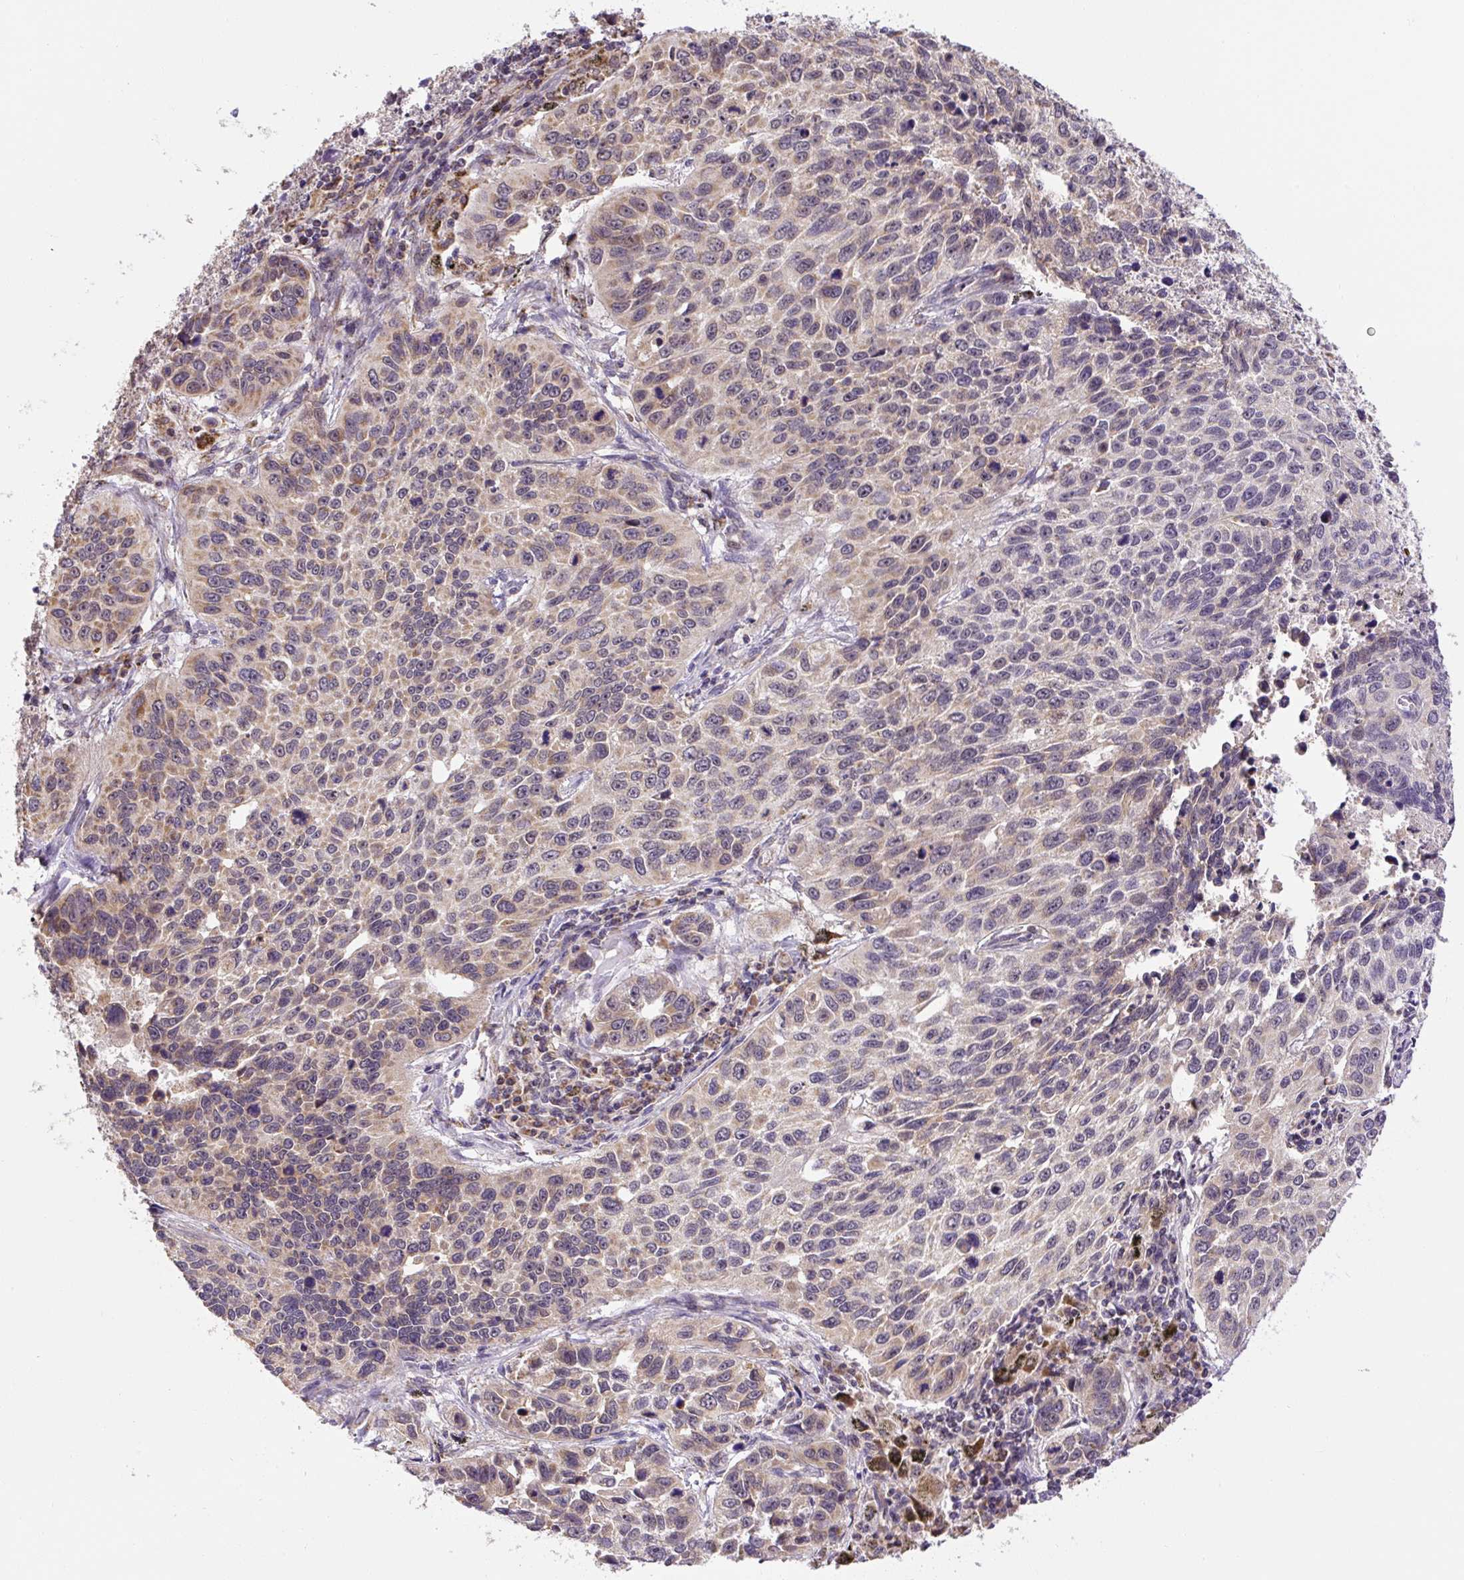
{"staining": {"intensity": "moderate", "quantity": "<25%", "location": "cytoplasmic/membranous"}, "tissue": "lung cancer", "cell_type": "Tumor cells", "image_type": "cancer", "snomed": [{"axis": "morphology", "description": "Squamous cell carcinoma, NOS"}, {"axis": "topography", "description": "Lung"}], "caption": "Human squamous cell carcinoma (lung) stained for a protein (brown) displays moderate cytoplasmic/membranous positive positivity in about <25% of tumor cells.", "gene": "MFSD9", "patient": {"sex": "male", "age": 62}}